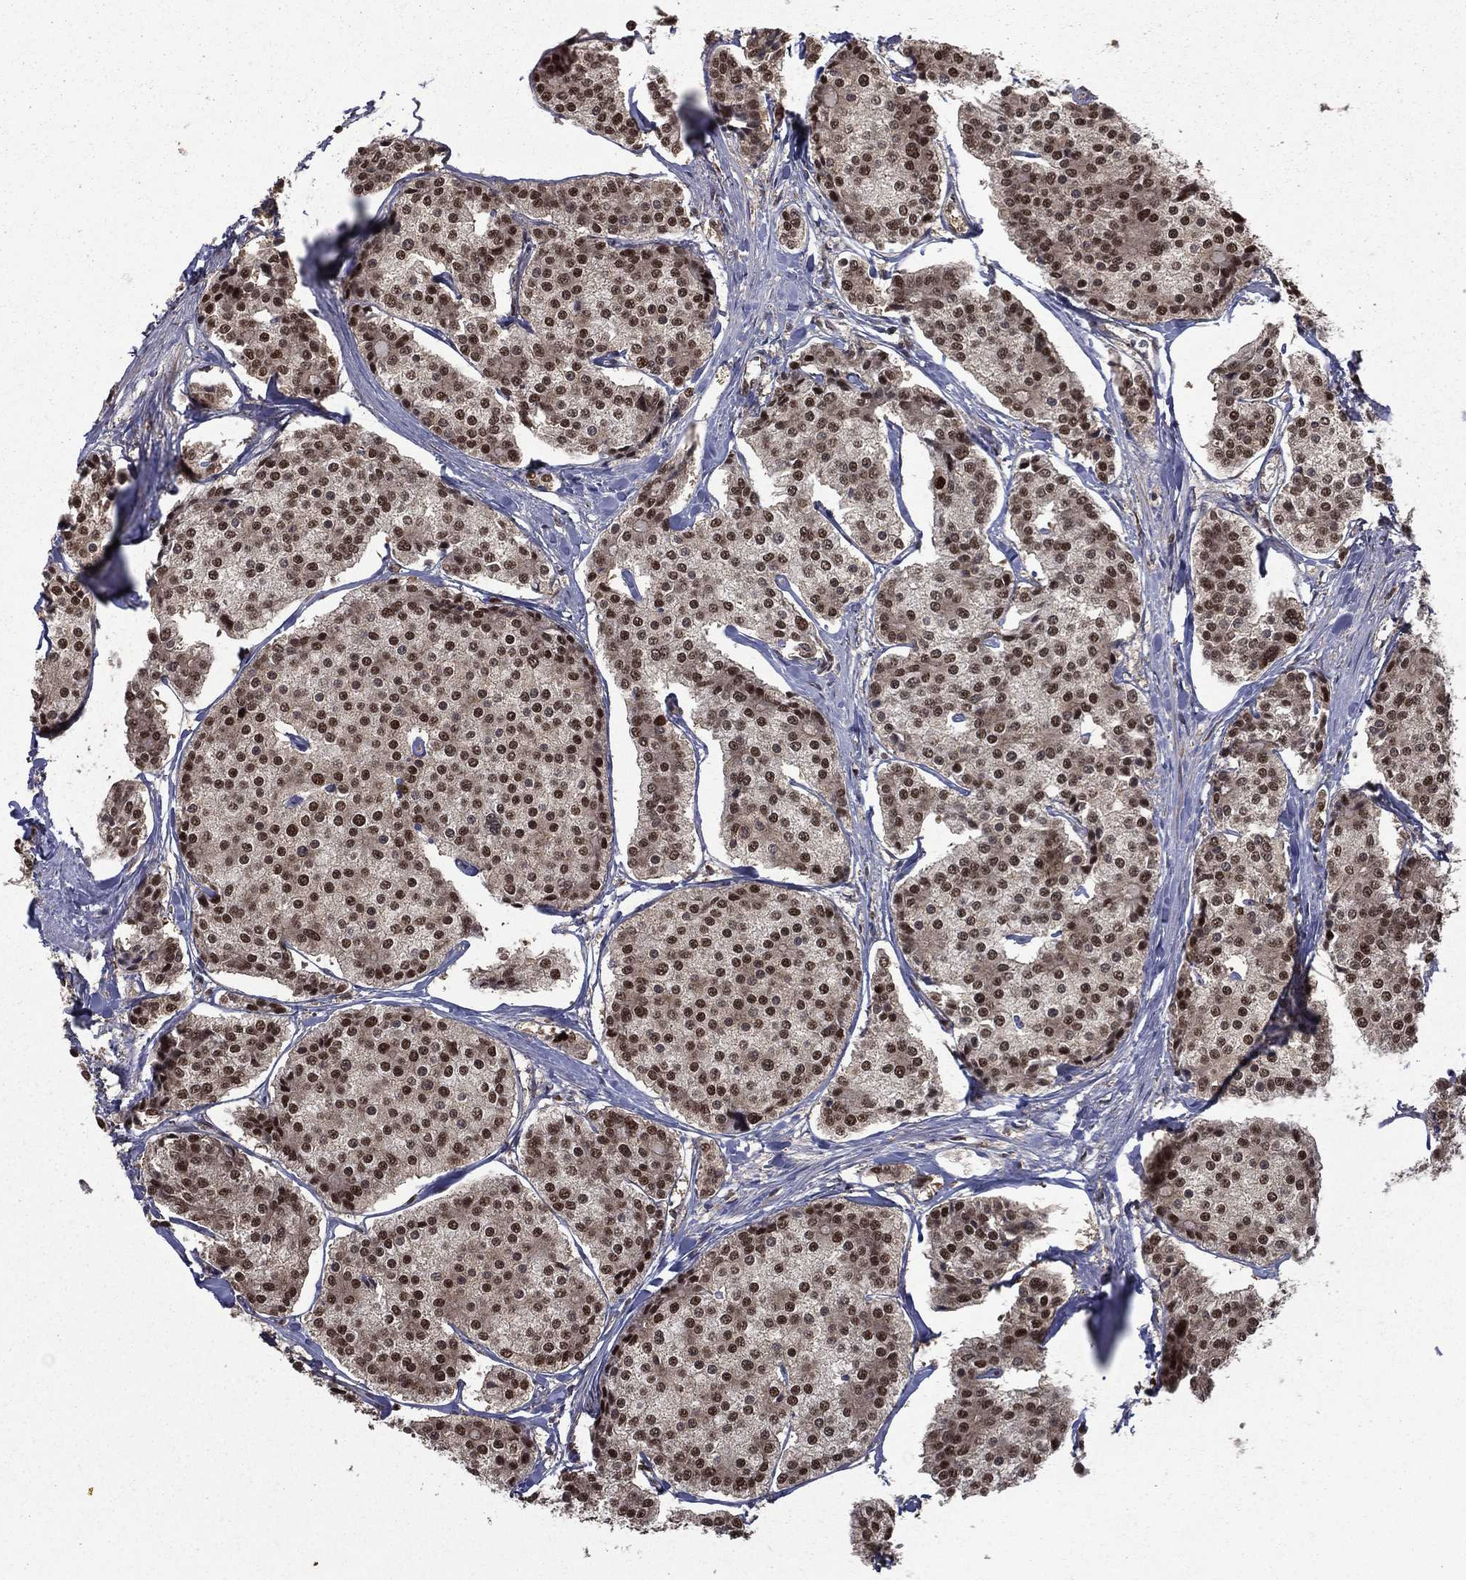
{"staining": {"intensity": "strong", "quantity": "25%-75%", "location": "nuclear"}, "tissue": "carcinoid", "cell_type": "Tumor cells", "image_type": "cancer", "snomed": [{"axis": "morphology", "description": "Carcinoid, malignant, NOS"}, {"axis": "topography", "description": "Small intestine"}], "caption": "IHC micrograph of neoplastic tissue: human carcinoid stained using immunohistochemistry demonstrates high levels of strong protein expression localized specifically in the nuclear of tumor cells, appearing as a nuclear brown color.", "gene": "JMJD6", "patient": {"sex": "female", "age": 65}}